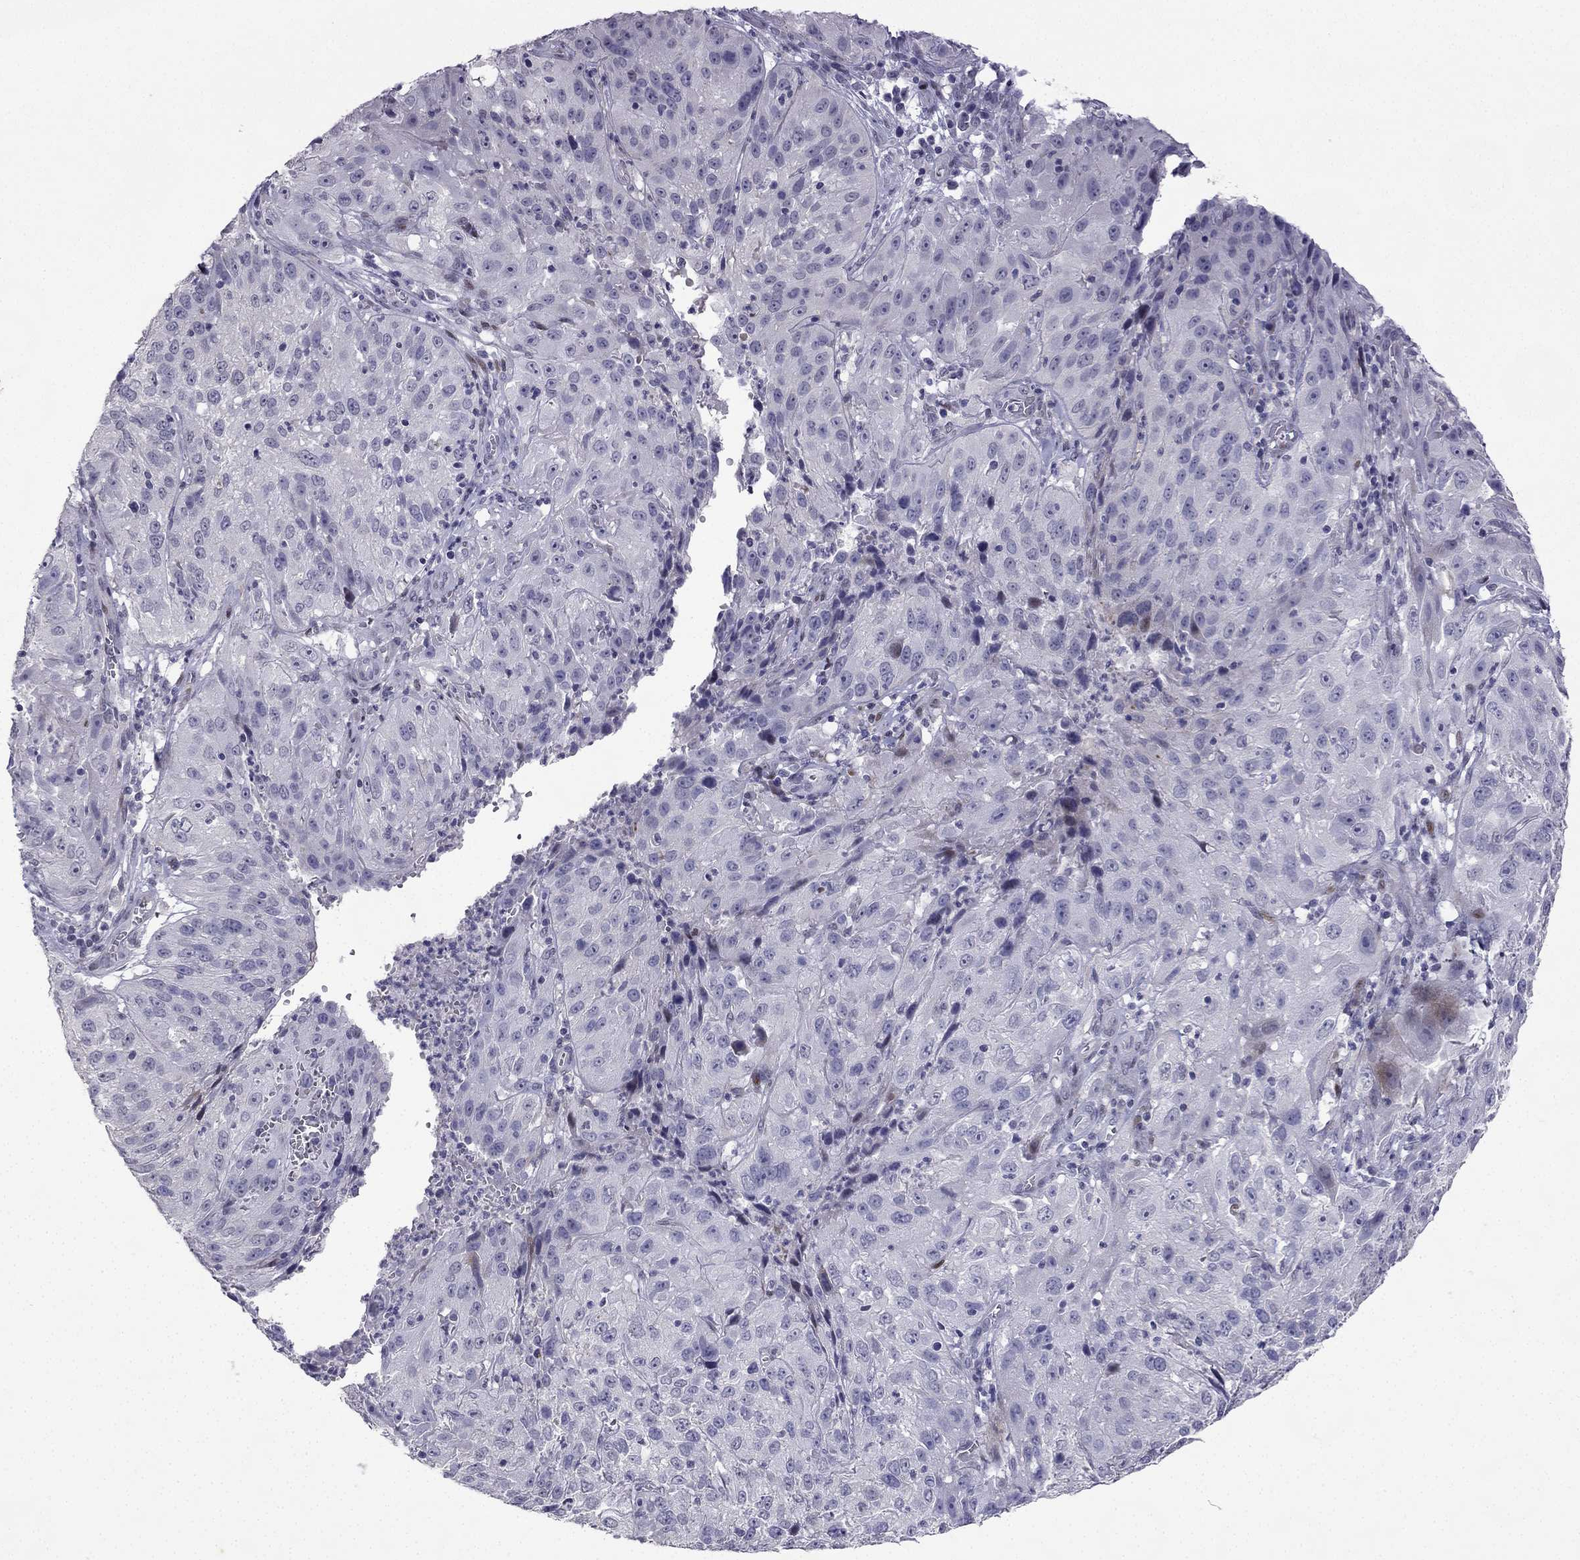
{"staining": {"intensity": "negative", "quantity": "none", "location": "none"}, "tissue": "cervical cancer", "cell_type": "Tumor cells", "image_type": "cancer", "snomed": [{"axis": "morphology", "description": "Squamous cell carcinoma, NOS"}, {"axis": "topography", "description": "Cervix"}], "caption": "A micrograph of human squamous cell carcinoma (cervical) is negative for staining in tumor cells.", "gene": "CFAP70", "patient": {"sex": "female", "age": 32}}